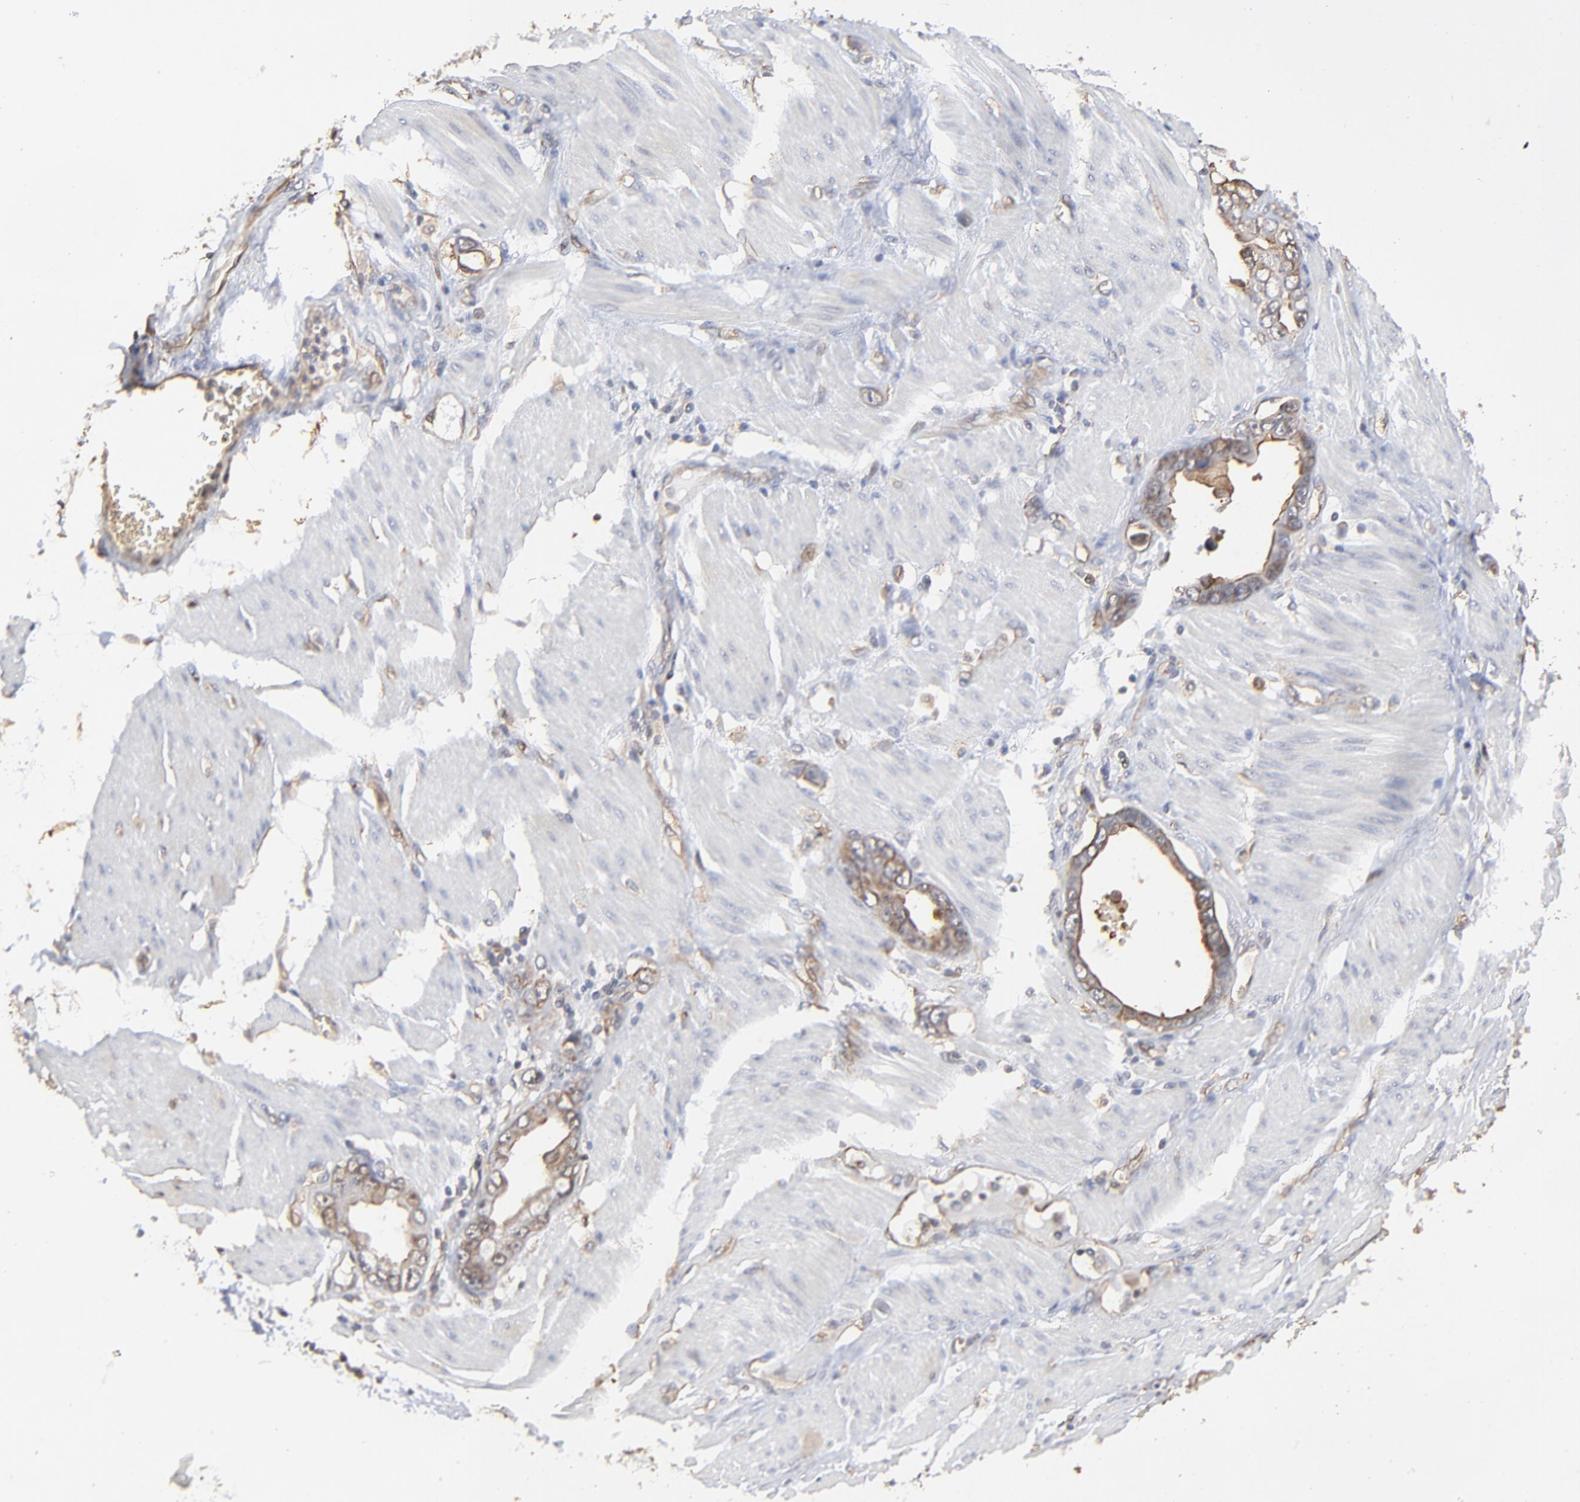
{"staining": {"intensity": "moderate", "quantity": "25%-75%", "location": "cytoplasmic/membranous"}, "tissue": "stomach cancer", "cell_type": "Tumor cells", "image_type": "cancer", "snomed": [{"axis": "morphology", "description": "Adenocarcinoma, NOS"}, {"axis": "topography", "description": "Stomach"}], "caption": "Brown immunohistochemical staining in human stomach cancer exhibits moderate cytoplasmic/membranous expression in about 25%-75% of tumor cells.", "gene": "ARMT1", "patient": {"sex": "male", "age": 78}}